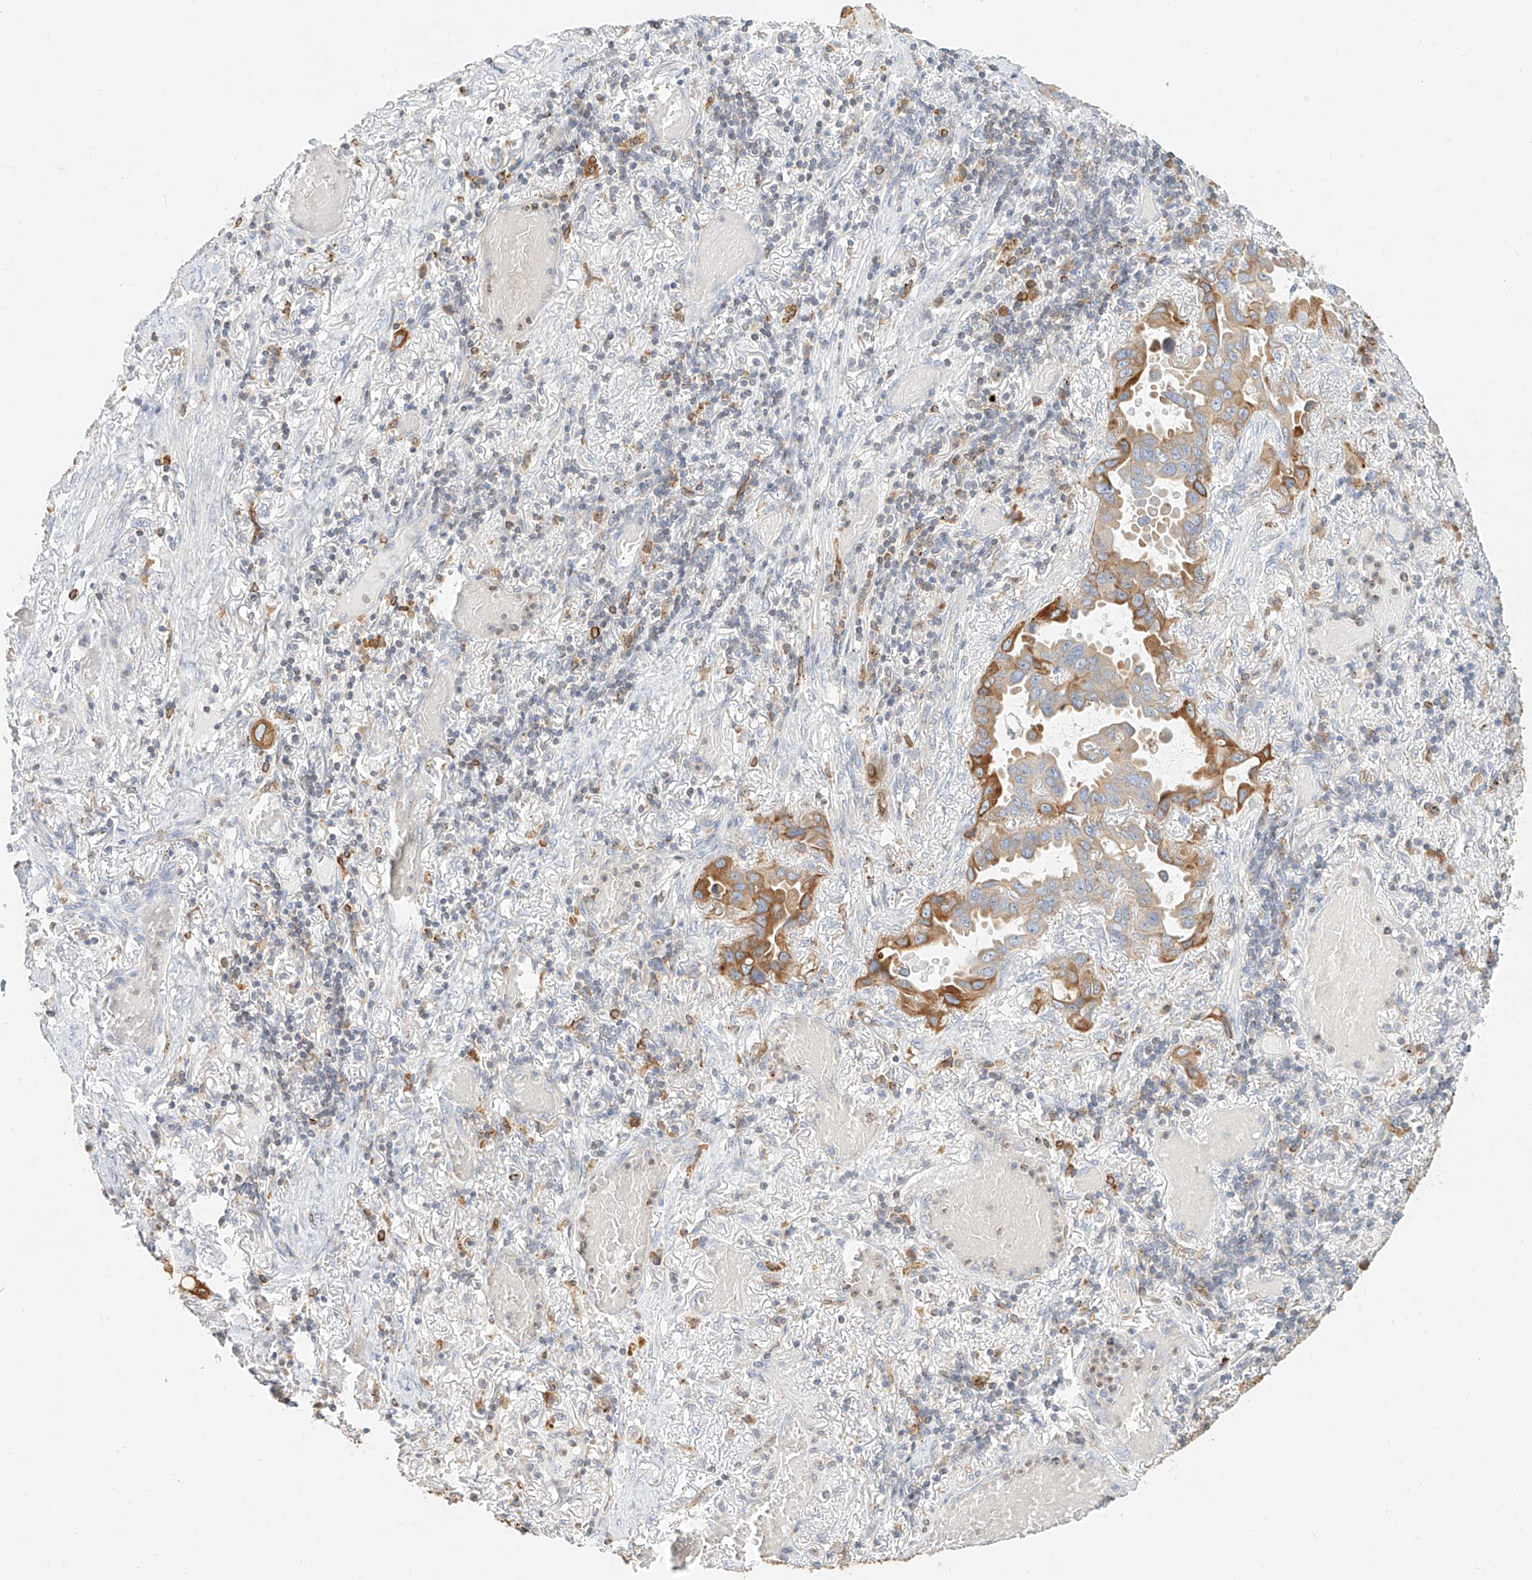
{"staining": {"intensity": "strong", "quantity": ">75%", "location": "cytoplasmic/membranous"}, "tissue": "lung cancer", "cell_type": "Tumor cells", "image_type": "cancer", "snomed": [{"axis": "morphology", "description": "Adenocarcinoma, NOS"}, {"axis": "topography", "description": "Lung"}], "caption": "Immunohistochemical staining of lung cancer shows strong cytoplasmic/membranous protein positivity in about >75% of tumor cells.", "gene": "DHRS7", "patient": {"sex": "male", "age": 64}}